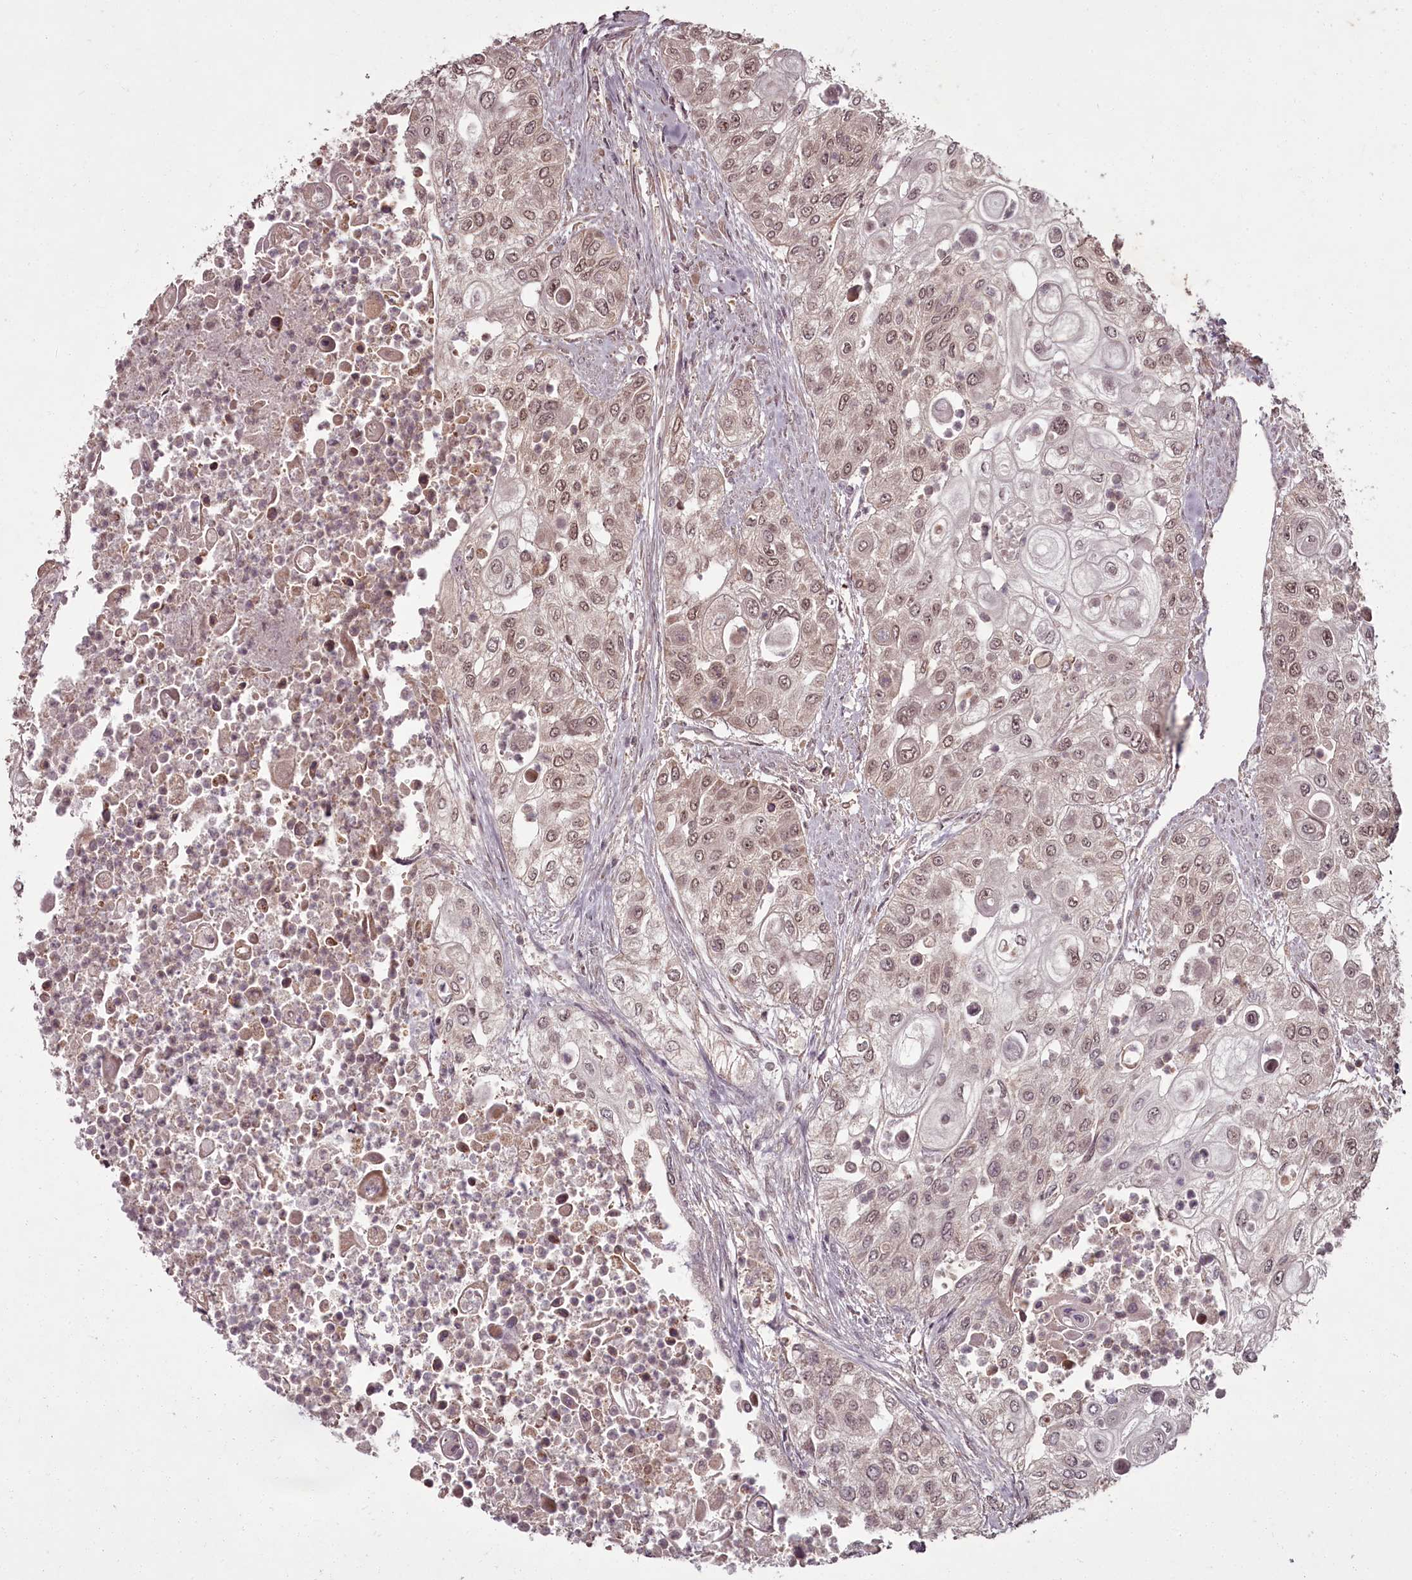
{"staining": {"intensity": "weak", "quantity": ">75%", "location": "nuclear"}, "tissue": "urothelial cancer", "cell_type": "Tumor cells", "image_type": "cancer", "snomed": [{"axis": "morphology", "description": "Urothelial carcinoma, High grade"}, {"axis": "topography", "description": "Urinary bladder"}], "caption": "Protein staining of high-grade urothelial carcinoma tissue displays weak nuclear expression in about >75% of tumor cells. (DAB (3,3'-diaminobenzidine) IHC with brightfield microscopy, high magnification).", "gene": "PCBP2", "patient": {"sex": "female", "age": 79}}